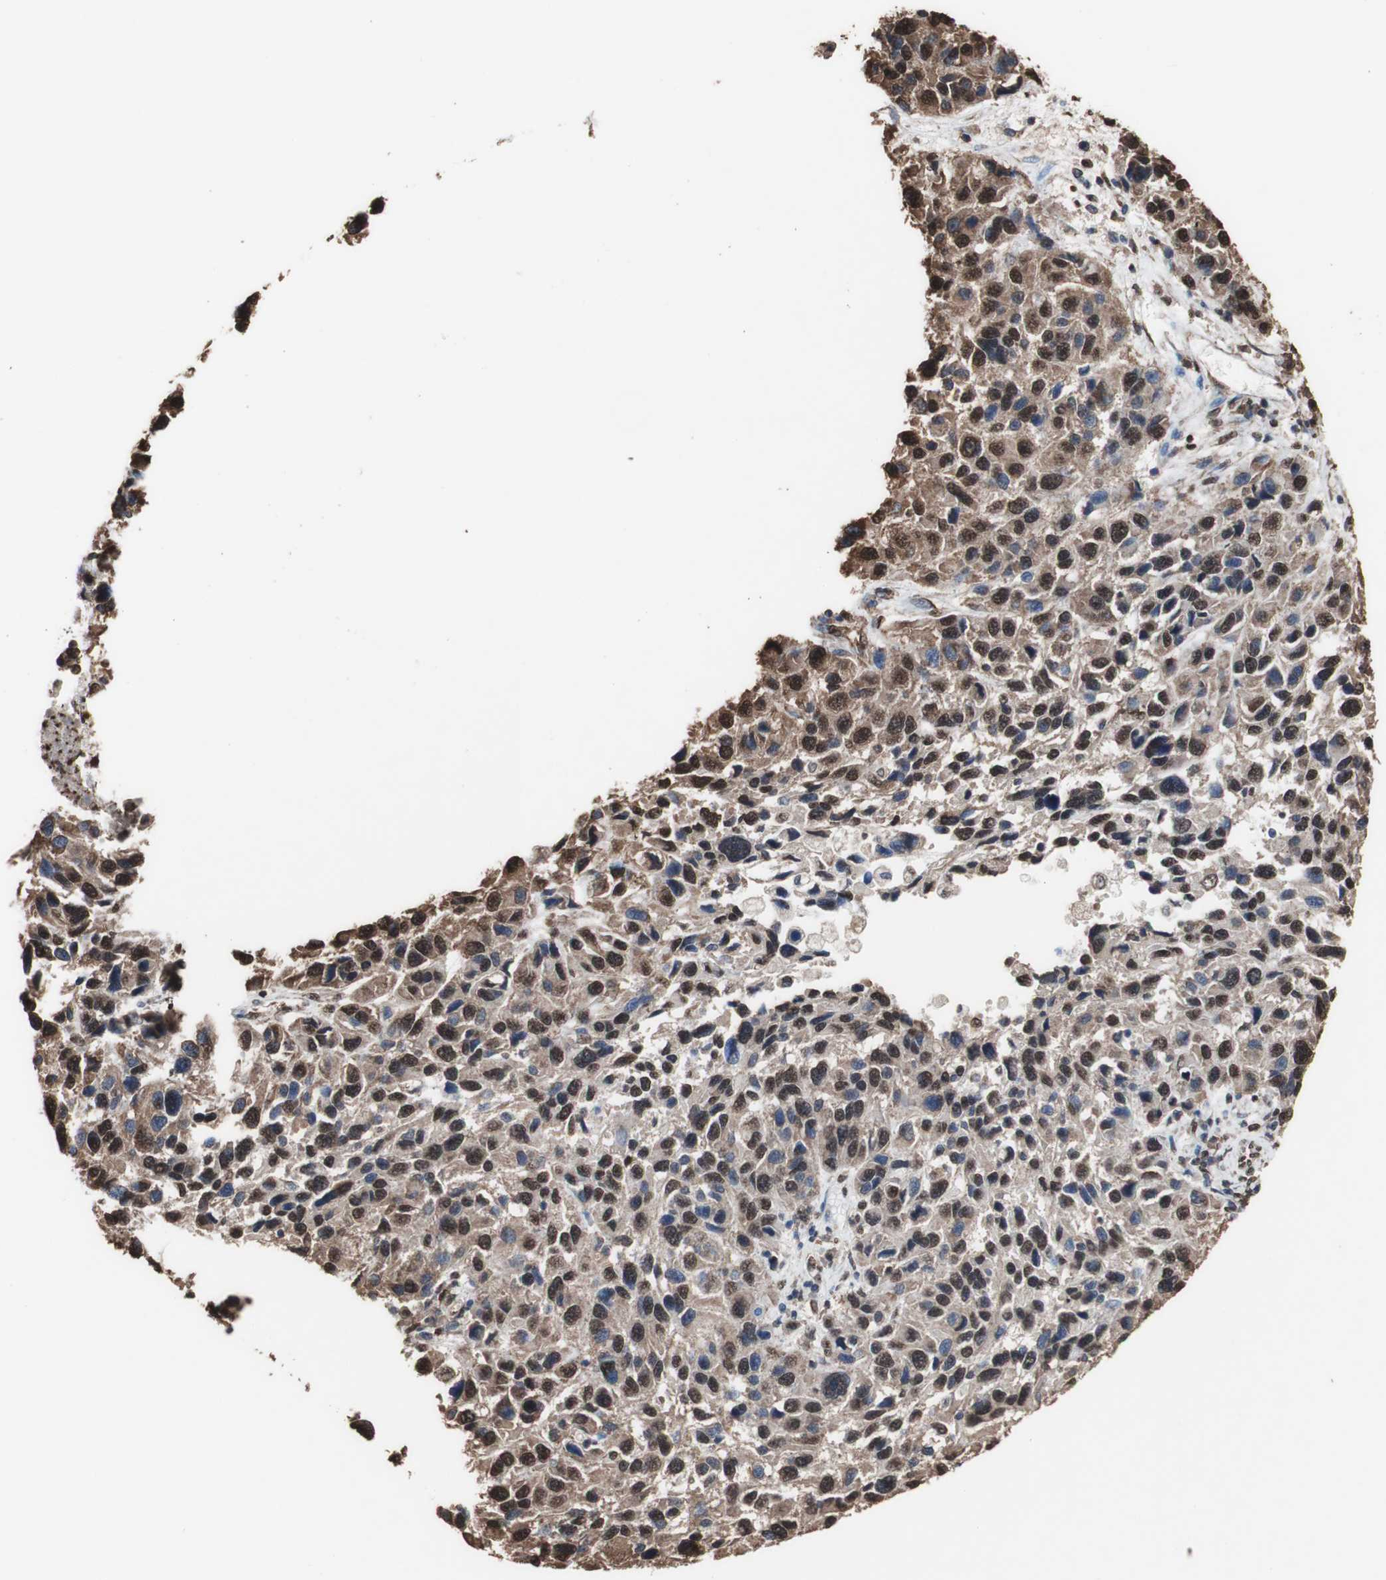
{"staining": {"intensity": "strong", "quantity": "25%-75%", "location": "cytoplasmic/membranous,nuclear"}, "tissue": "melanoma", "cell_type": "Tumor cells", "image_type": "cancer", "snomed": [{"axis": "morphology", "description": "Malignant melanoma, NOS"}, {"axis": "topography", "description": "Skin"}], "caption": "Brown immunohistochemical staining in human melanoma shows strong cytoplasmic/membranous and nuclear staining in about 25%-75% of tumor cells.", "gene": "PIDD1", "patient": {"sex": "male", "age": 53}}